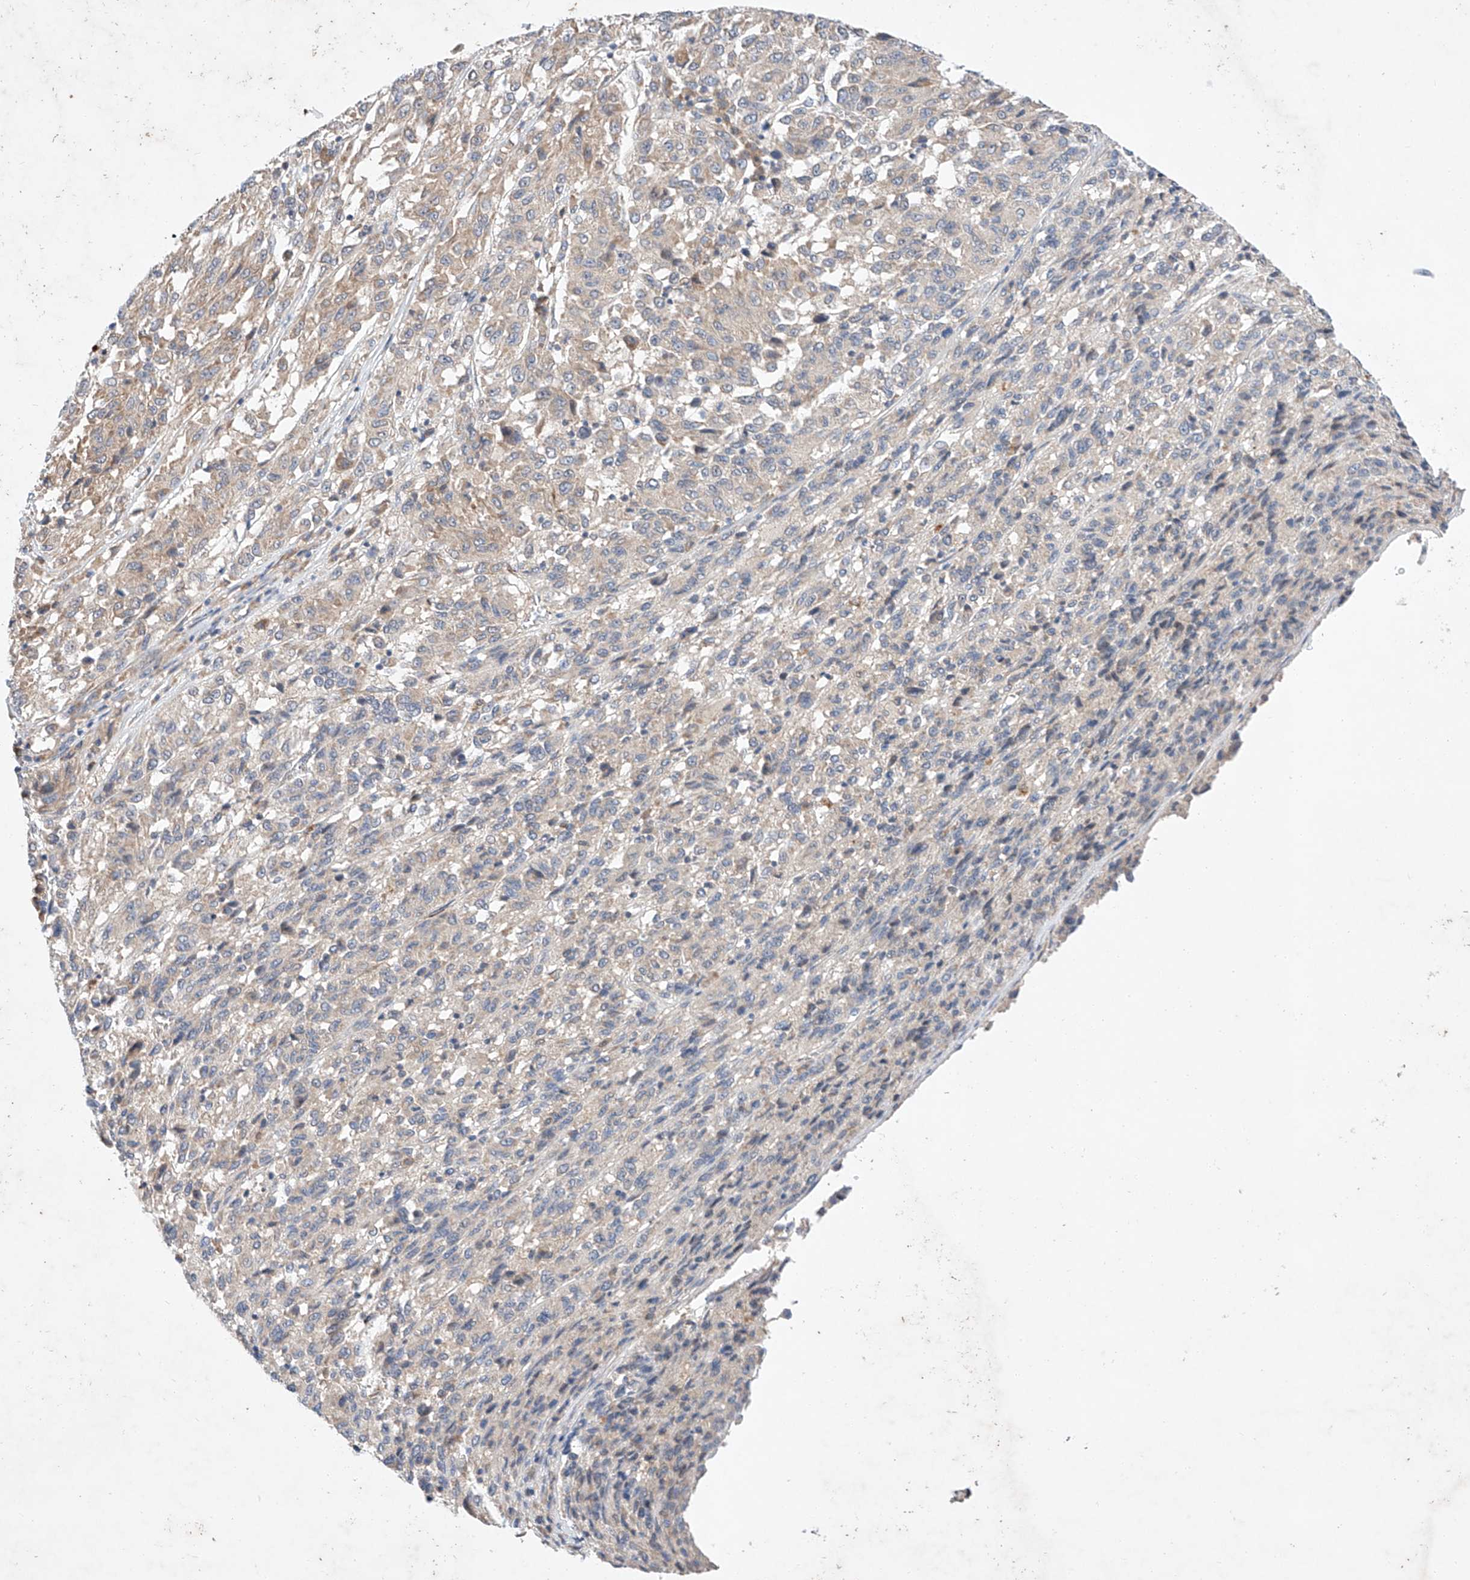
{"staining": {"intensity": "weak", "quantity": "25%-75%", "location": "cytoplasmic/membranous"}, "tissue": "melanoma", "cell_type": "Tumor cells", "image_type": "cancer", "snomed": [{"axis": "morphology", "description": "Malignant melanoma, Metastatic site"}, {"axis": "topography", "description": "Lung"}], "caption": "Immunohistochemical staining of human melanoma demonstrates weak cytoplasmic/membranous protein staining in approximately 25%-75% of tumor cells.", "gene": "C6orf118", "patient": {"sex": "male", "age": 64}}